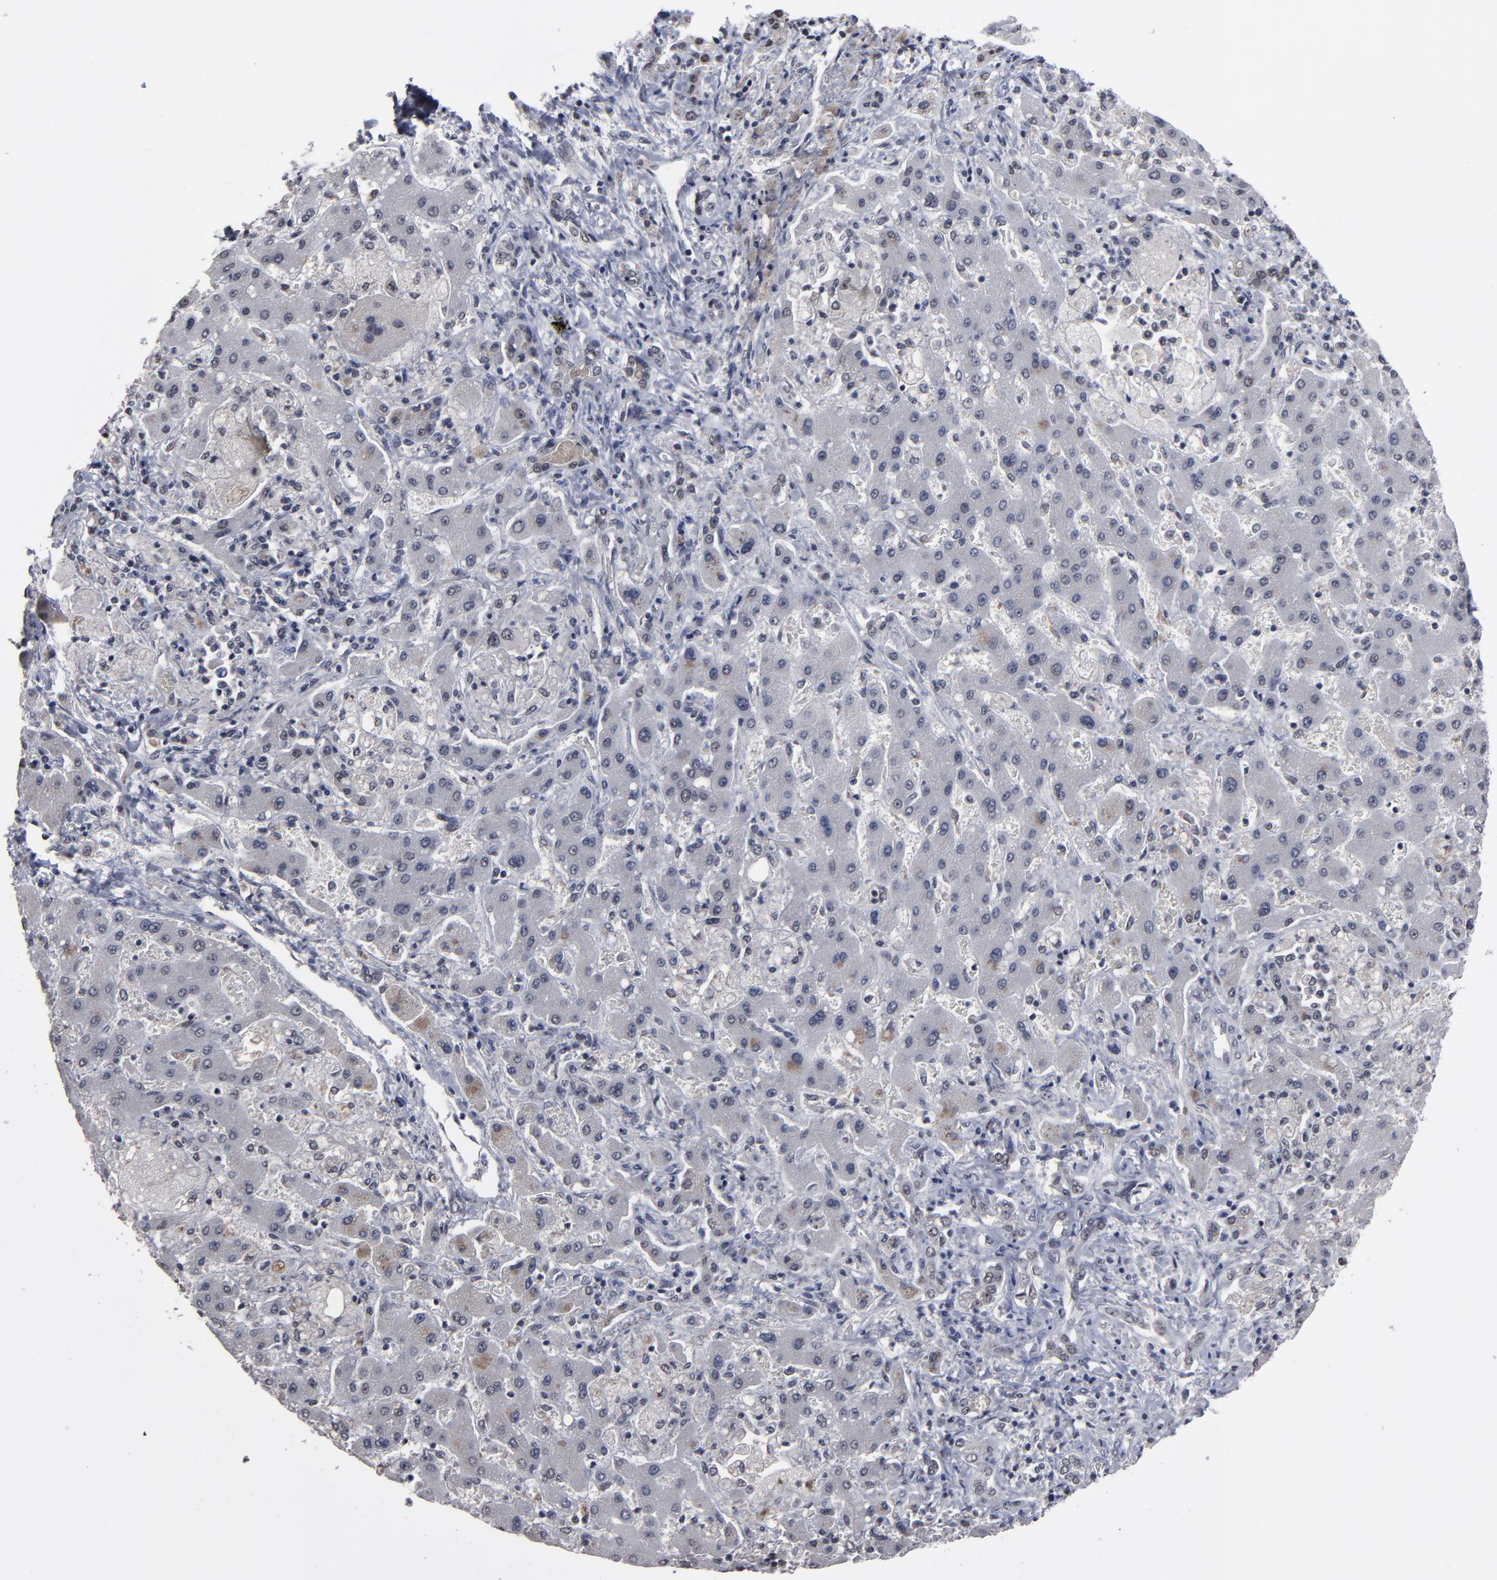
{"staining": {"intensity": "negative", "quantity": "none", "location": "none"}, "tissue": "liver cancer", "cell_type": "Tumor cells", "image_type": "cancer", "snomed": [{"axis": "morphology", "description": "Cholangiocarcinoma"}, {"axis": "topography", "description": "Liver"}], "caption": "An IHC image of liver cancer is shown. There is no staining in tumor cells of liver cancer. (Stains: DAB (3,3'-diaminobenzidine) IHC with hematoxylin counter stain, Microscopy: brightfield microscopy at high magnification).", "gene": "SSRP1", "patient": {"sex": "male", "age": 50}}